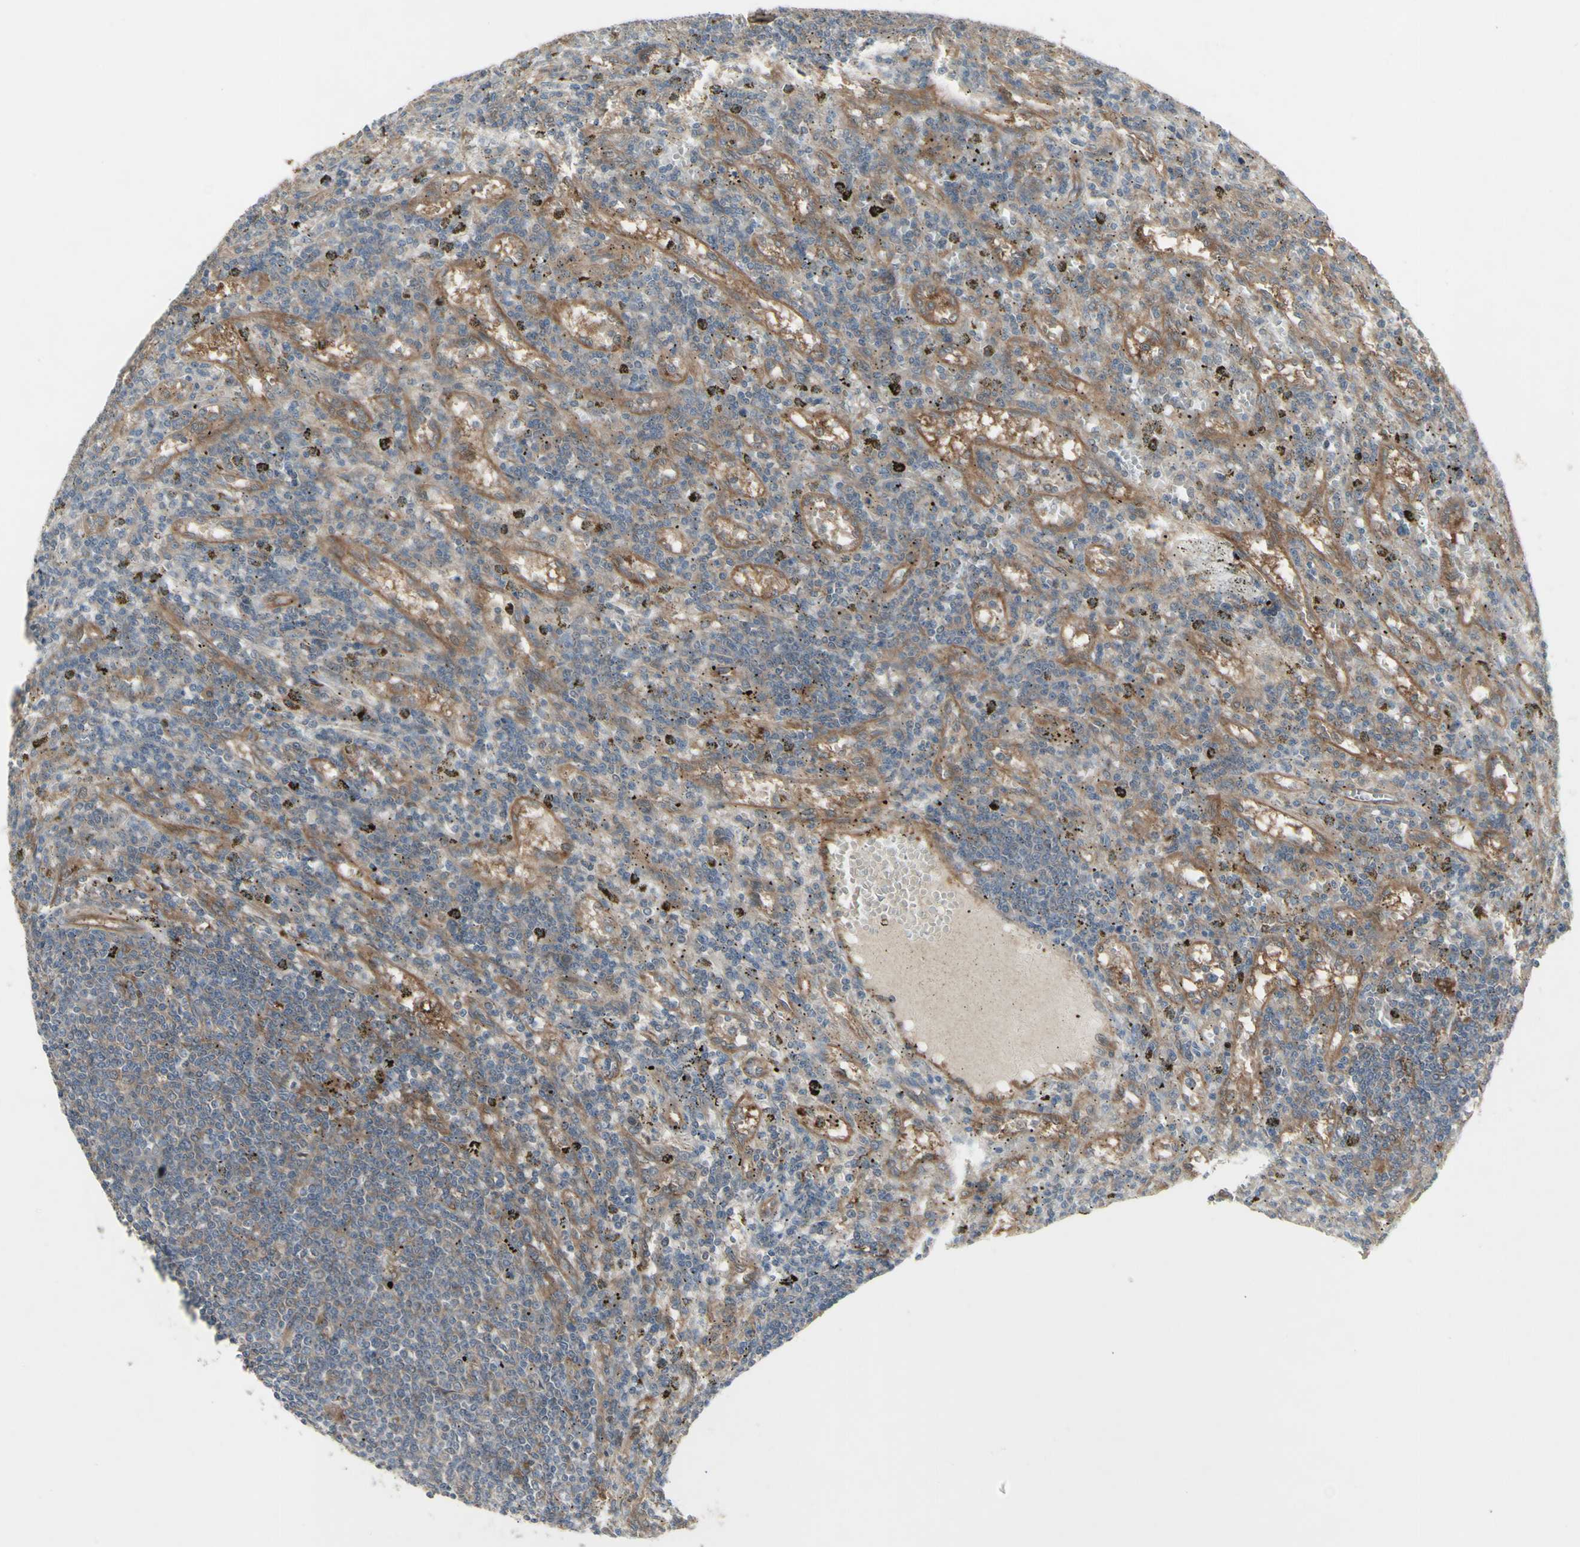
{"staining": {"intensity": "moderate", "quantity": "<25%", "location": "cytoplasmic/membranous"}, "tissue": "lymphoma", "cell_type": "Tumor cells", "image_type": "cancer", "snomed": [{"axis": "morphology", "description": "Malignant lymphoma, non-Hodgkin's type, Low grade"}, {"axis": "topography", "description": "Spleen"}], "caption": "Malignant lymphoma, non-Hodgkin's type (low-grade) stained with immunohistochemistry displays moderate cytoplasmic/membranous staining in approximately <25% of tumor cells.", "gene": "CHURC1-FNTB", "patient": {"sex": "male", "age": 76}}